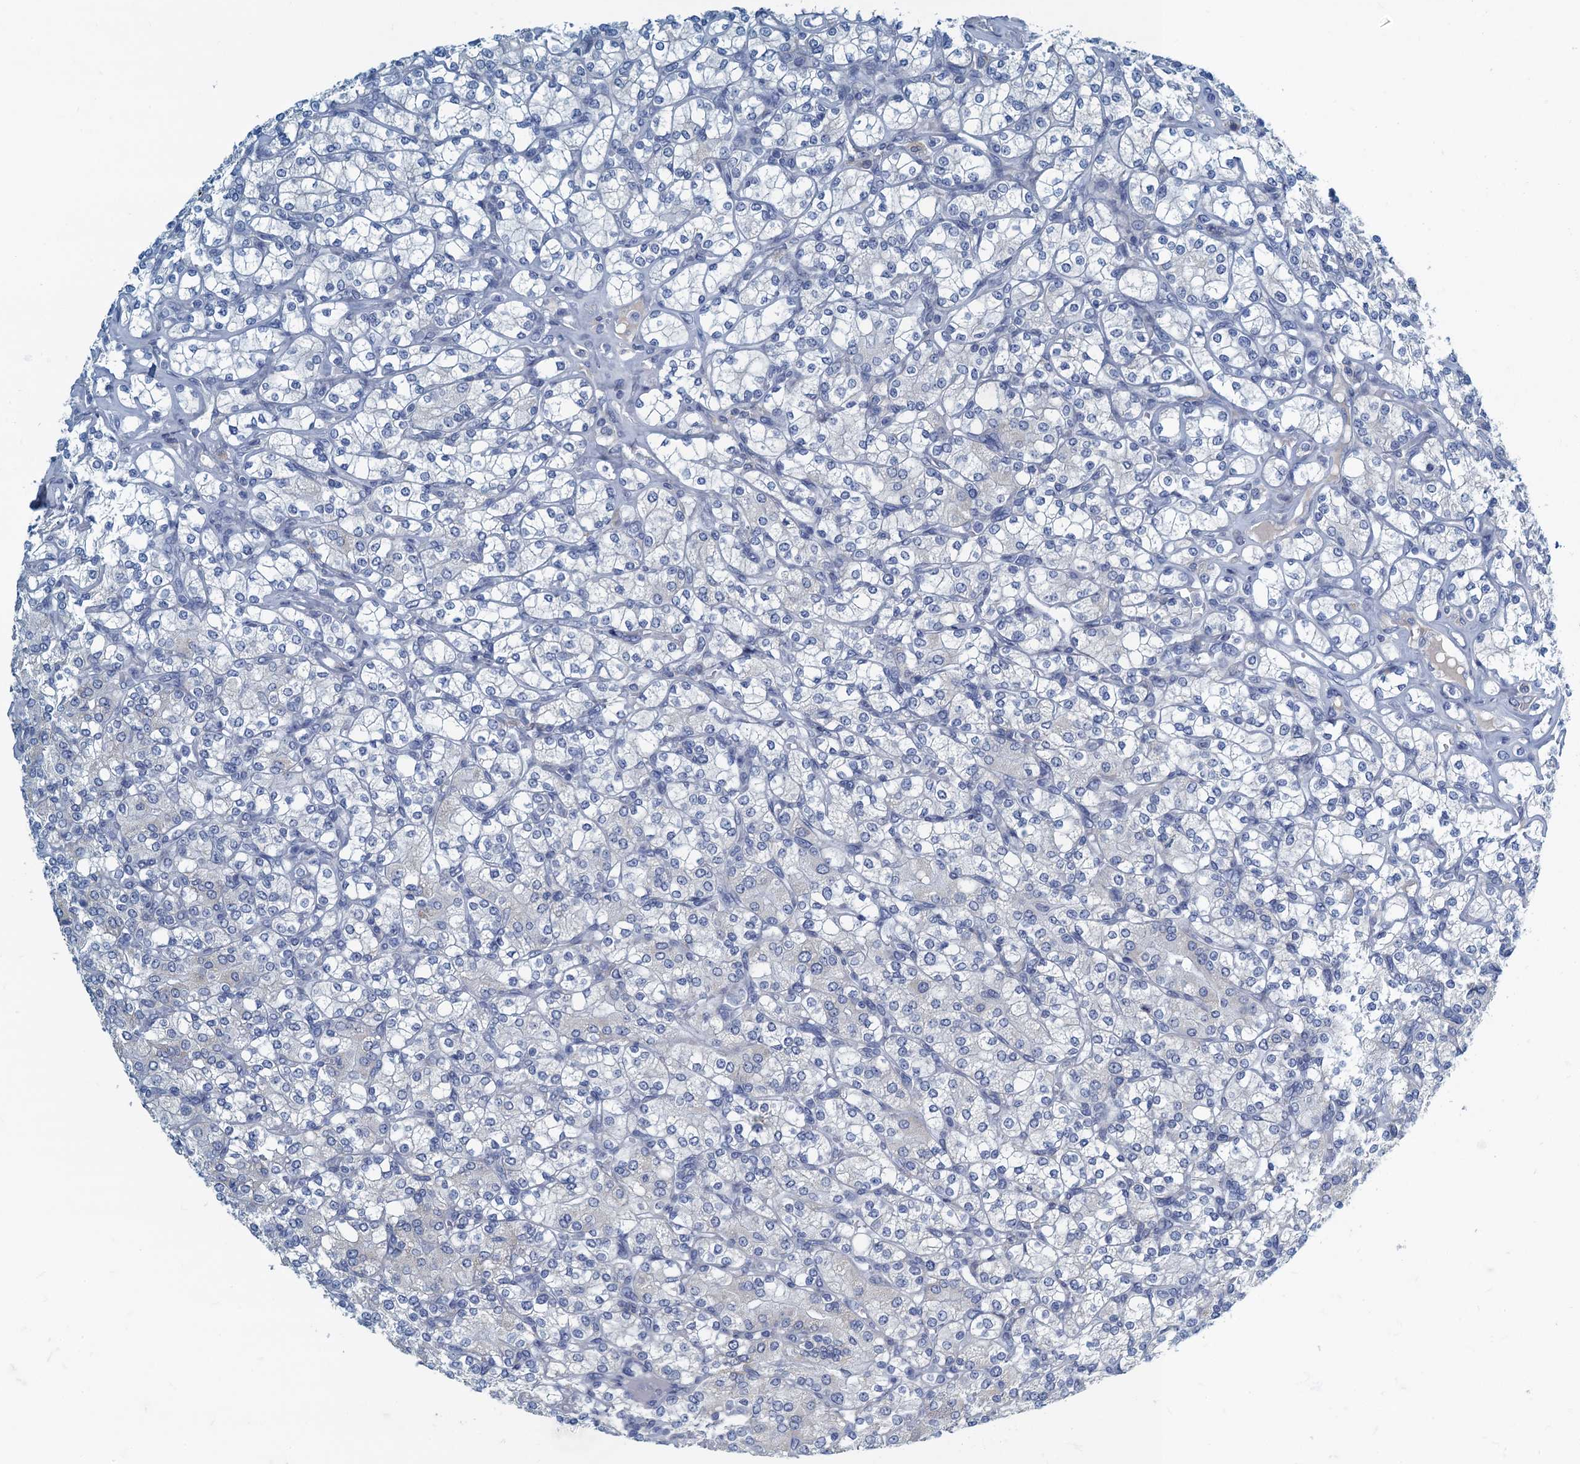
{"staining": {"intensity": "negative", "quantity": "none", "location": "none"}, "tissue": "renal cancer", "cell_type": "Tumor cells", "image_type": "cancer", "snomed": [{"axis": "morphology", "description": "Adenocarcinoma, NOS"}, {"axis": "topography", "description": "Kidney"}], "caption": "There is no significant expression in tumor cells of renal cancer (adenocarcinoma).", "gene": "C10orf88", "patient": {"sex": "male", "age": 77}}